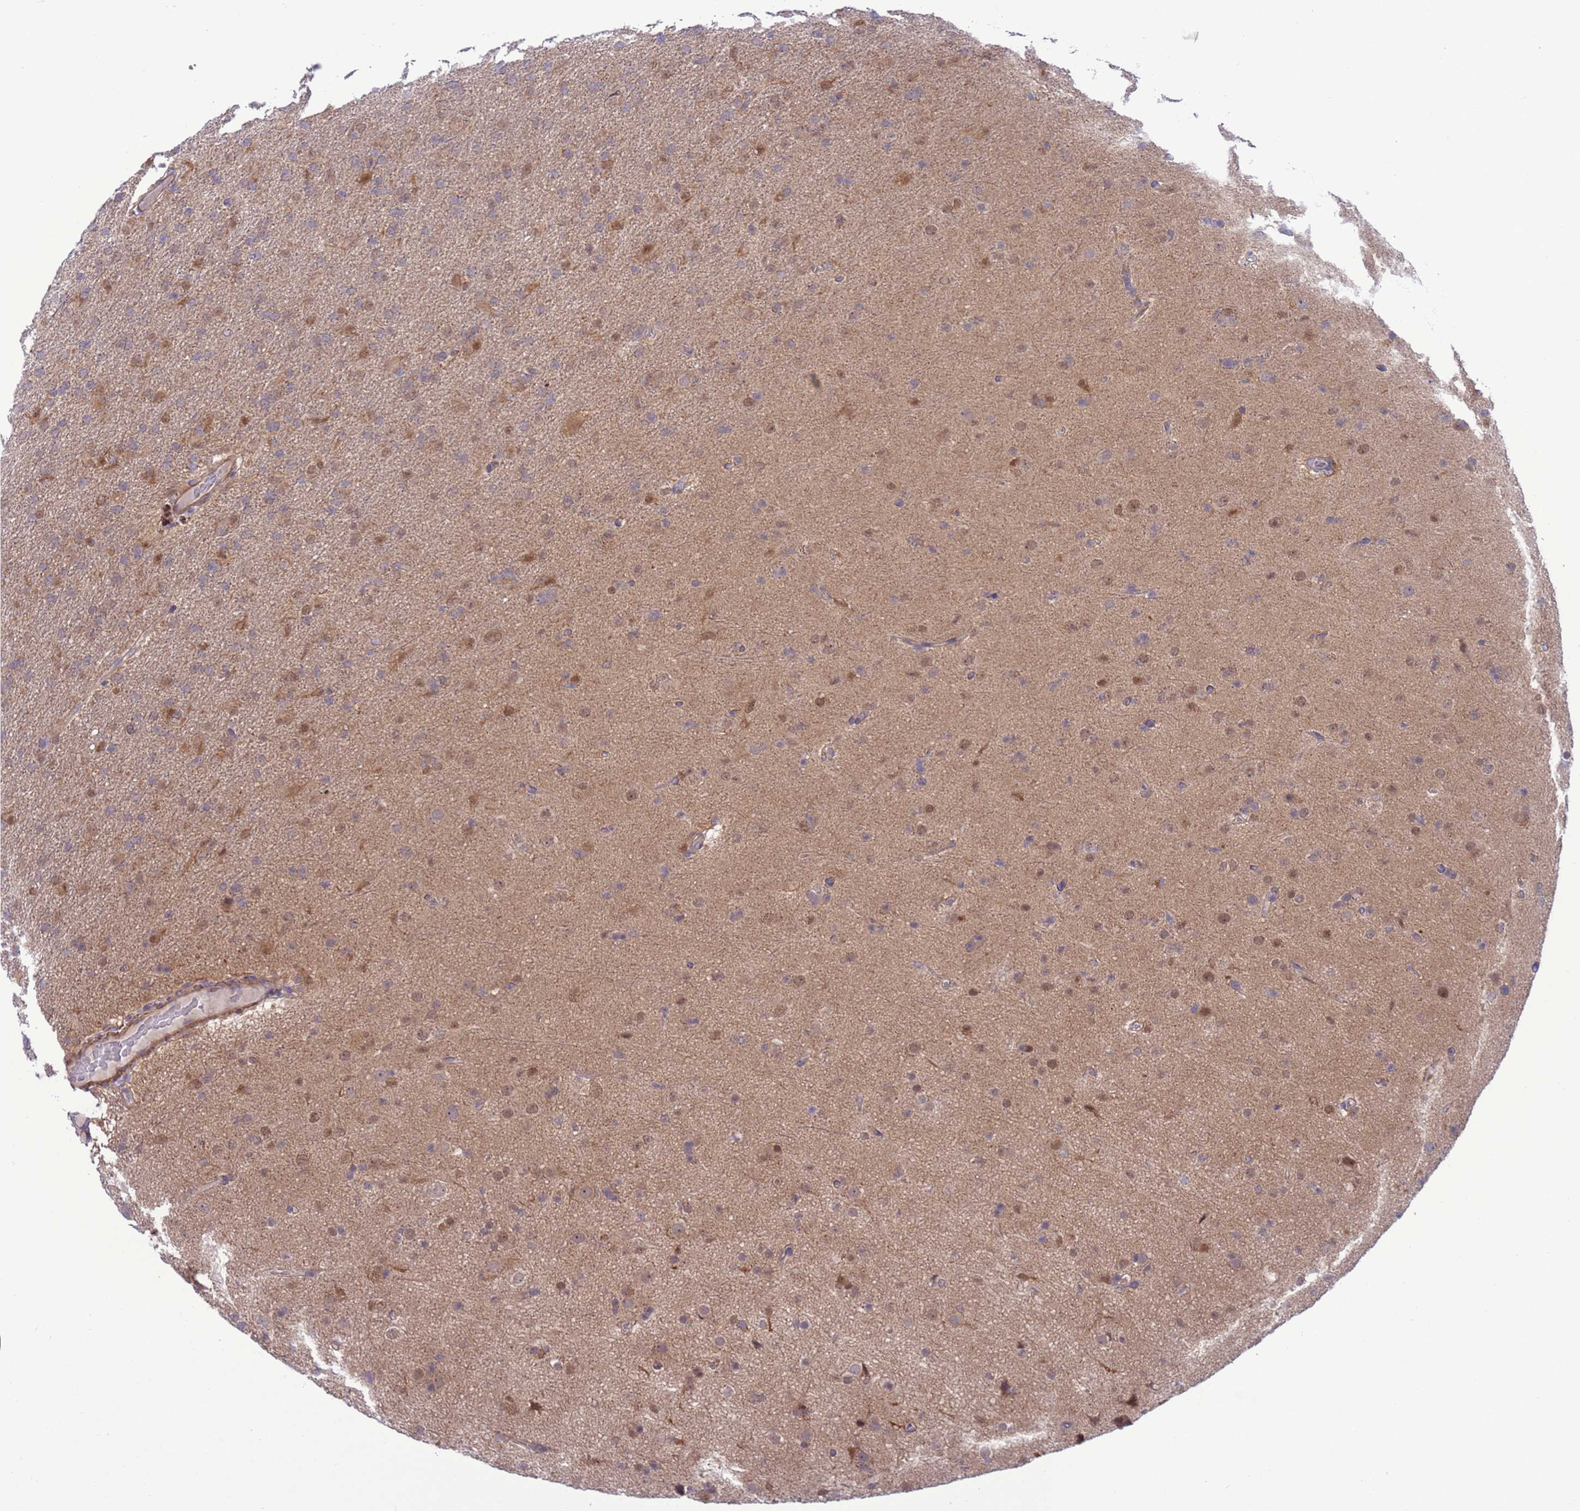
{"staining": {"intensity": "moderate", "quantity": "<25%", "location": "nuclear"}, "tissue": "glioma", "cell_type": "Tumor cells", "image_type": "cancer", "snomed": [{"axis": "morphology", "description": "Glioma, malignant, Low grade"}, {"axis": "topography", "description": "Brain"}], "caption": "A low amount of moderate nuclear positivity is appreciated in approximately <25% of tumor cells in malignant low-grade glioma tissue.", "gene": "ZNF461", "patient": {"sex": "male", "age": 65}}